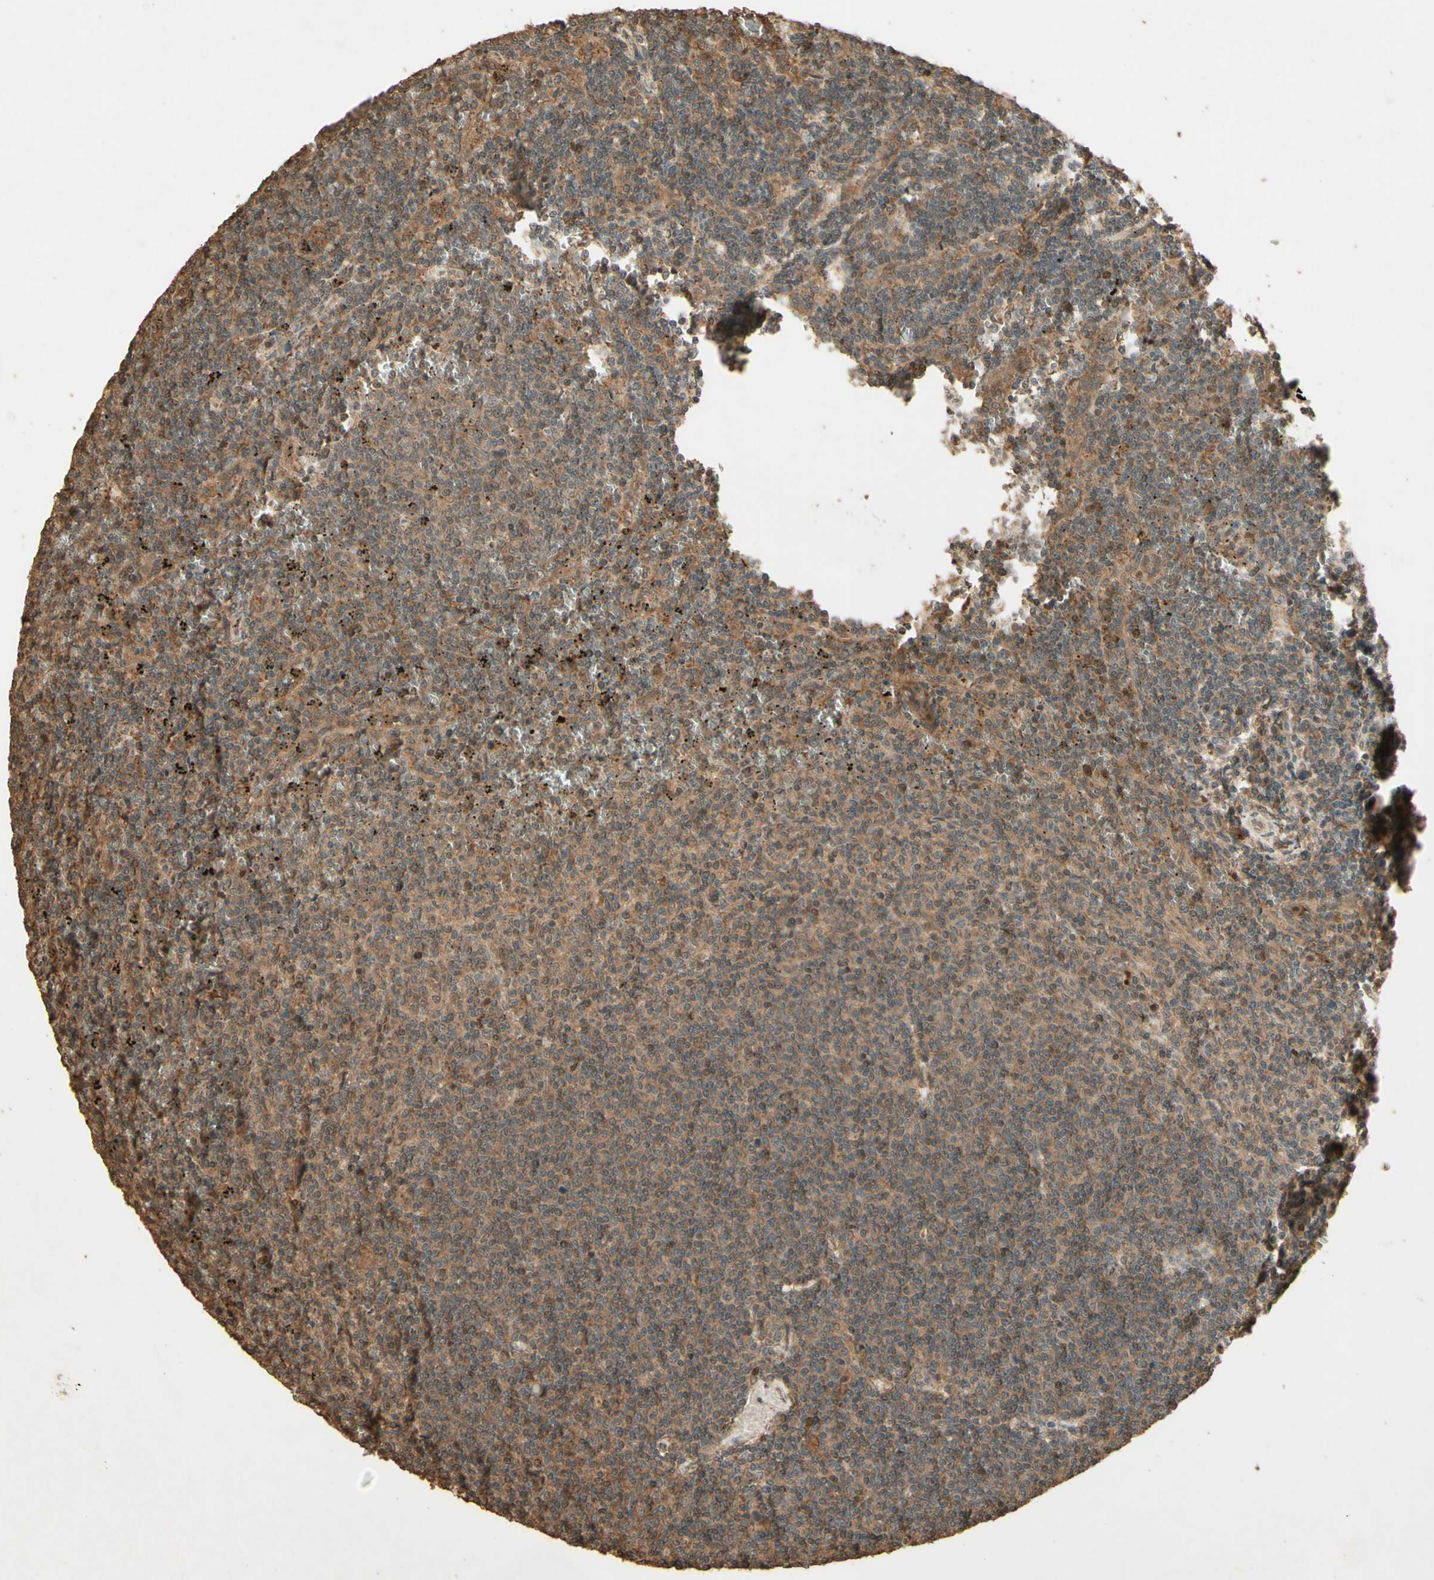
{"staining": {"intensity": "moderate", "quantity": ">75%", "location": "cytoplasmic/membranous"}, "tissue": "lymphoma", "cell_type": "Tumor cells", "image_type": "cancer", "snomed": [{"axis": "morphology", "description": "Malignant lymphoma, non-Hodgkin's type, Low grade"}, {"axis": "topography", "description": "Spleen"}], "caption": "High-power microscopy captured an immunohistochemistry (IHC) image of lymphoma, revealing moderate cytoplasmic/membranous positivity in approximately >75% of tumor cells.", "gene": "SMAD9", "patient": {"sex": "female", "age": 50}}